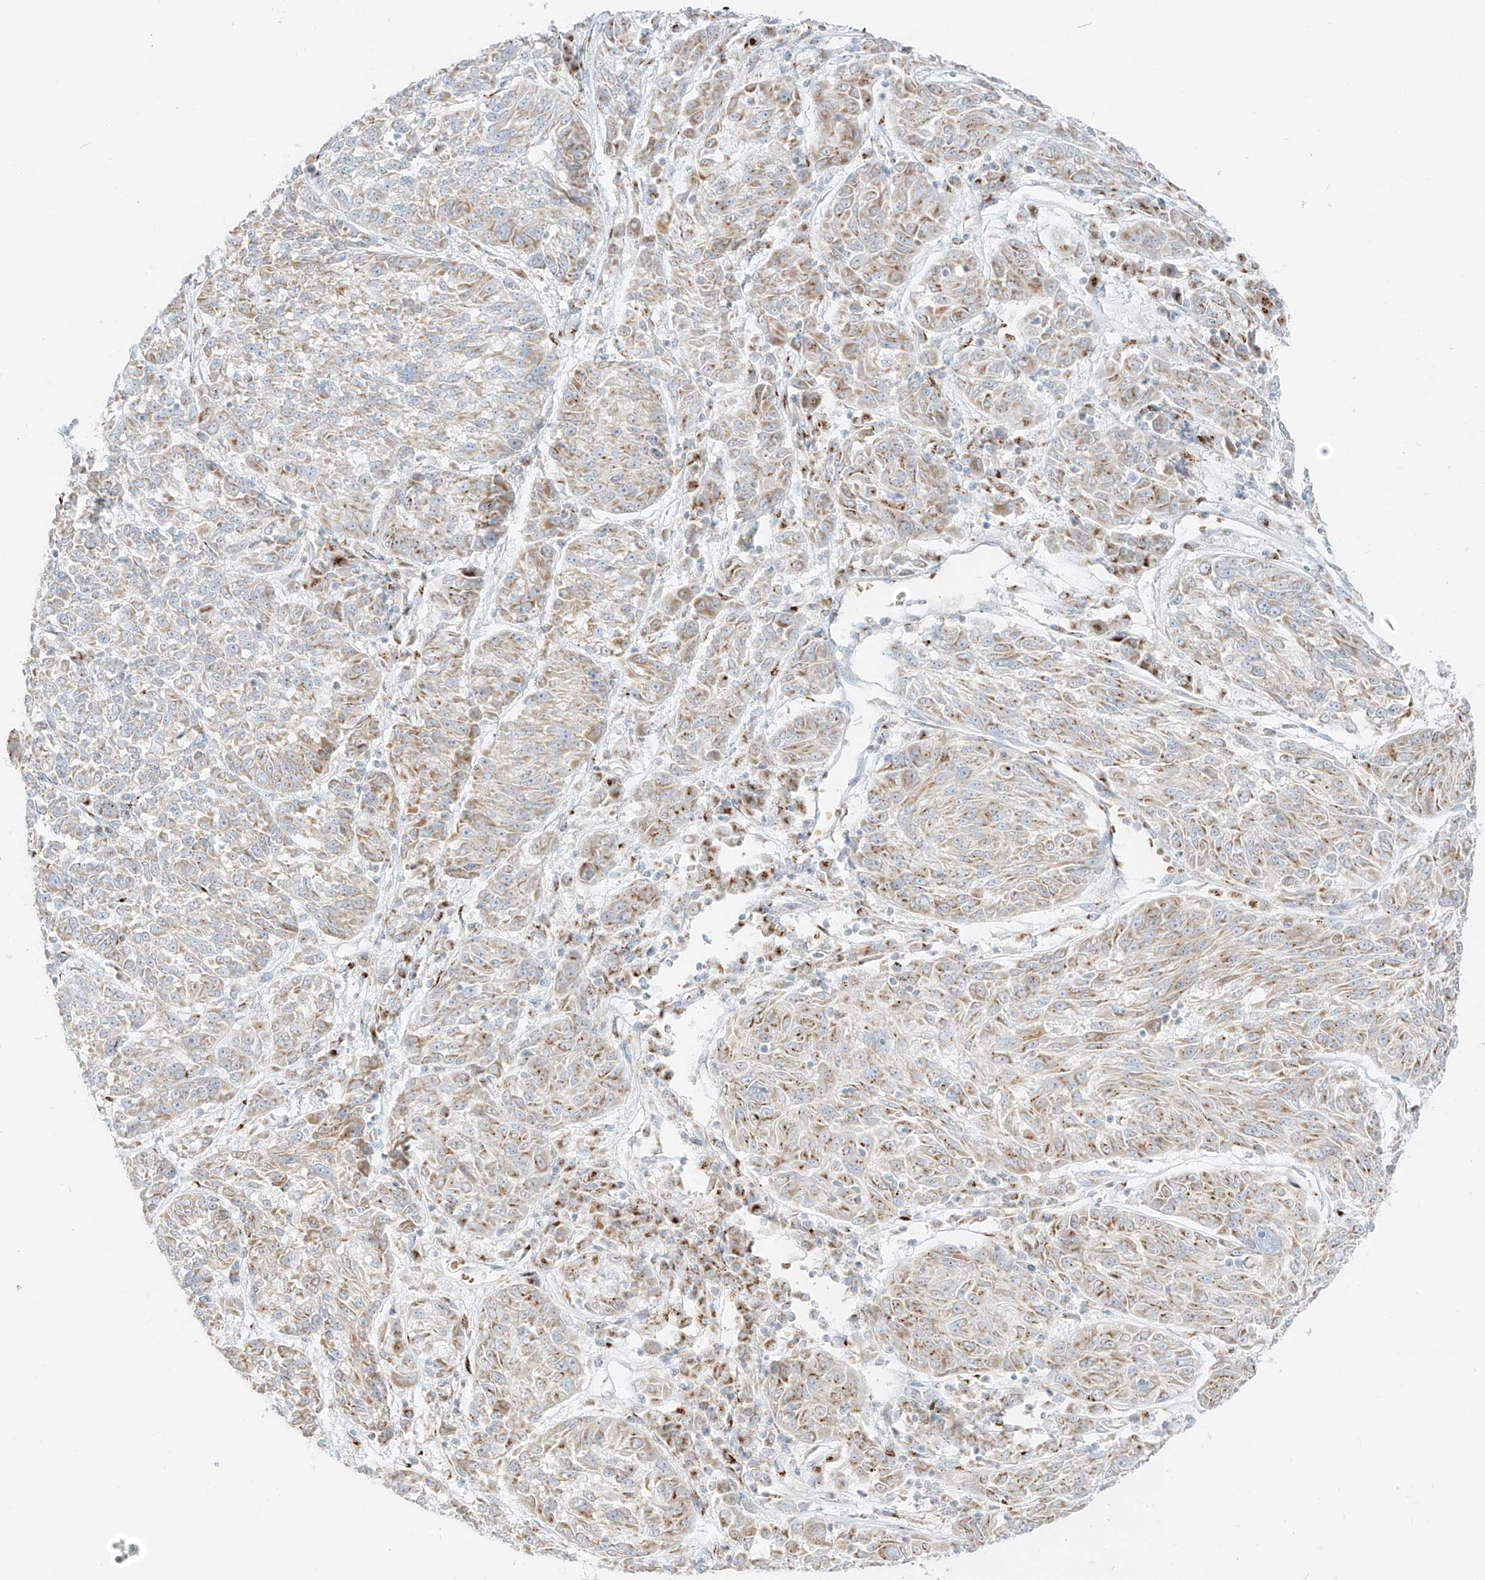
{"staining": {"intensity": "weak", "quantity": "25%-75%", "location": "cytoplasmic/membranous"}, "tissue": "melanoma", "cell_type": "Tumor cells", "image_type": "cancer", "snomed": [{"axis": "morphology", "description": "Malignant melanoma, NOS"}, {"axis": "topography", "description": "Skin"}], "caption": "This is a histology image of immunohistochemistry staining of malignant melanoma, which shows weak expression in the cytoplasmic/membranous of tumor cells.", "gene": "TMEM87B", "patient": {"sex": "male", "age": 53}}